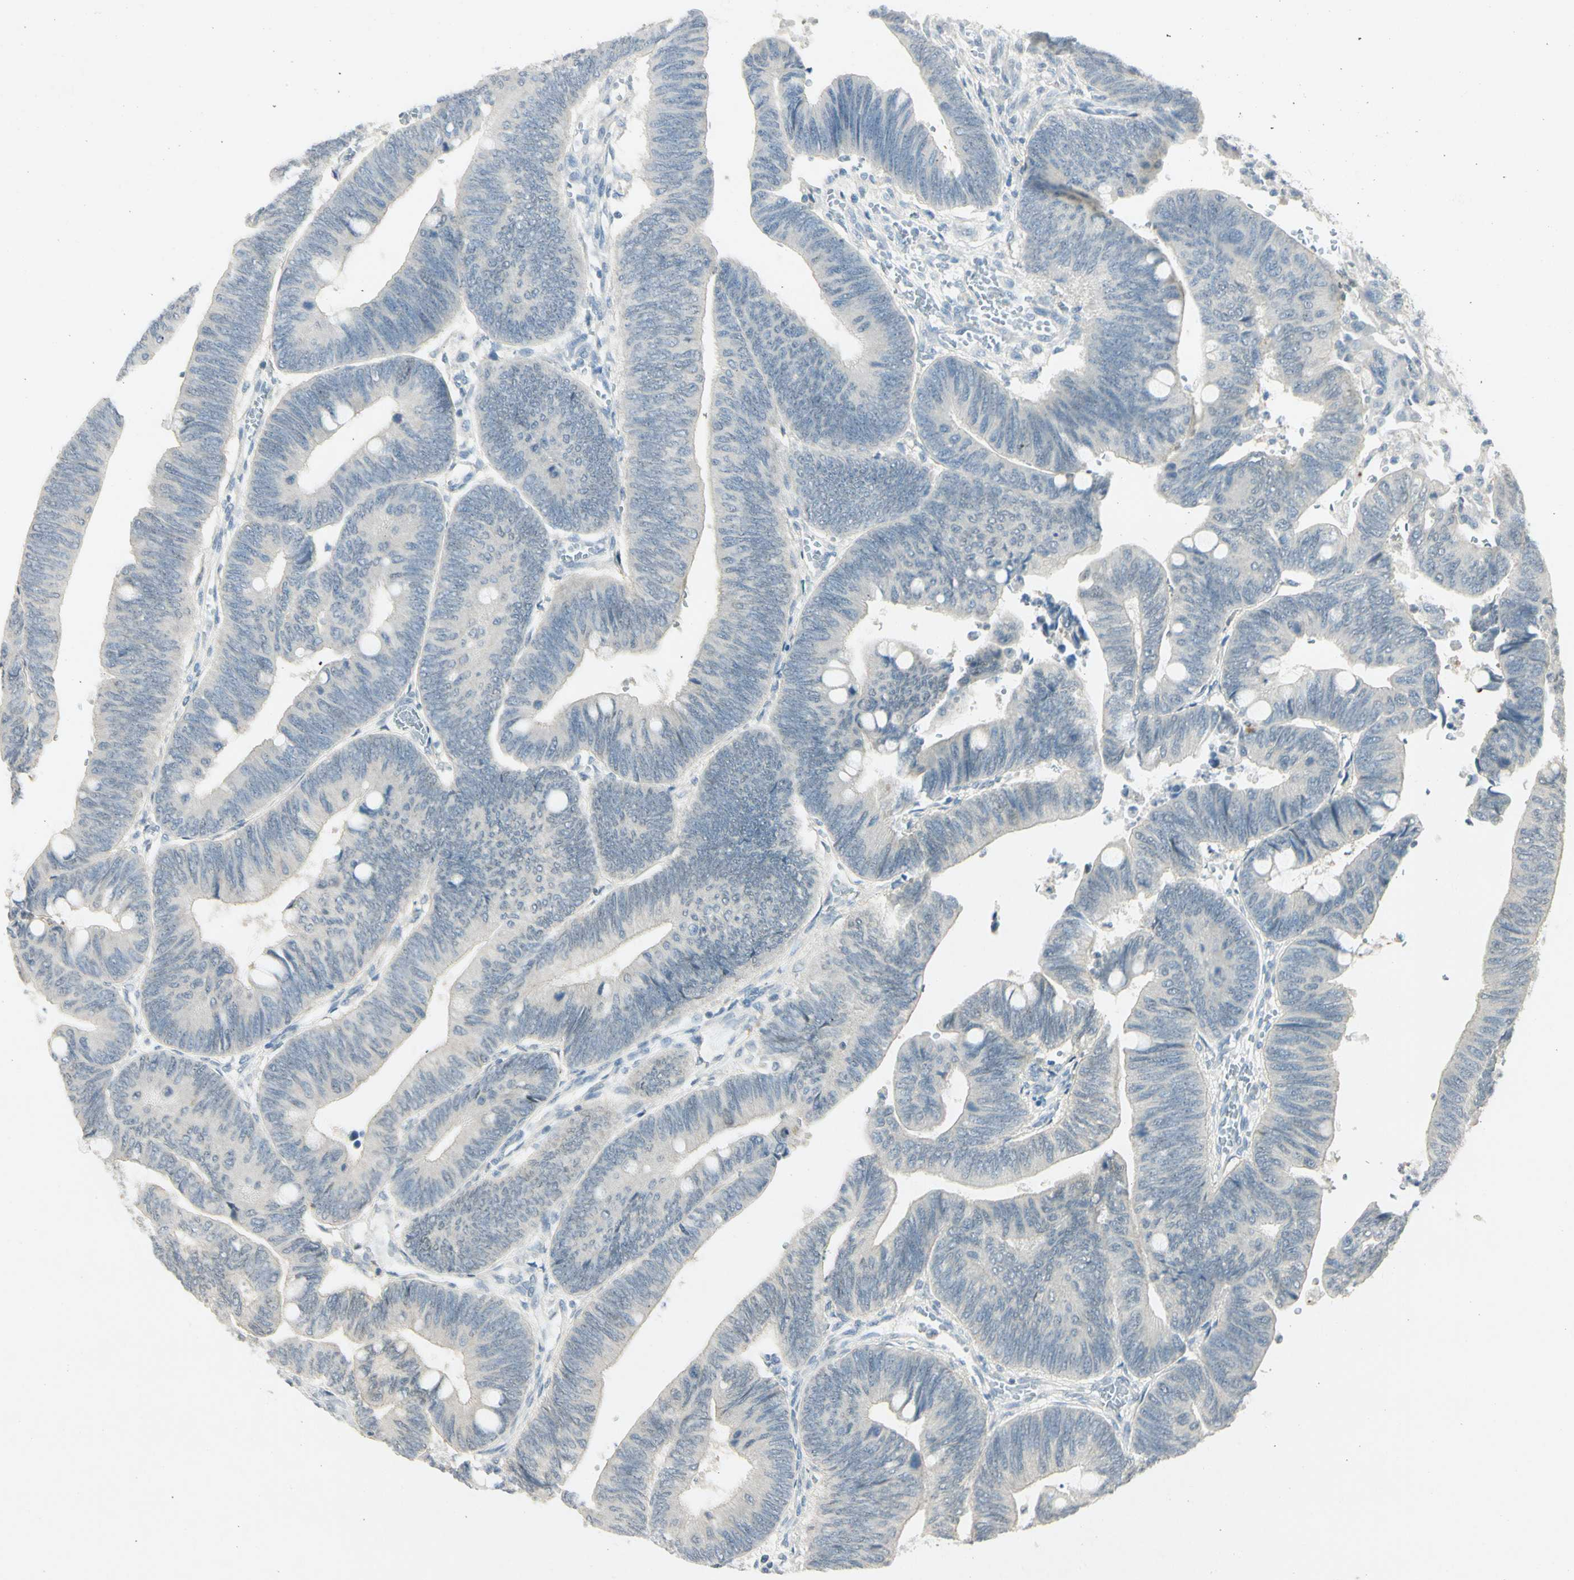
{"staining": {"intensity": "negative", "quantity": "none", "location": "none"}, "tissue": "colorectal cancer", "cell_type": "Tumor cells", "image_type": "cancer", "snomed": [{"axis": "morphology", "description": "Normal tissue, NOS"}, {"axis": "morphology", "description": "Adenocarcinoma, NOS"}, {"axis": "topography", "description": "Rectum"}, {"axis": "topography", "description": "Peripheral nerve tissue"}], "caption": "An IHC micrograph of colorectal adenocarcinoma is shown. There is no staining in tumor cells of colorectal adenocarcinoma.", "gene": "HSPA1B", "patient": {"sex": "male", "age": 92}}